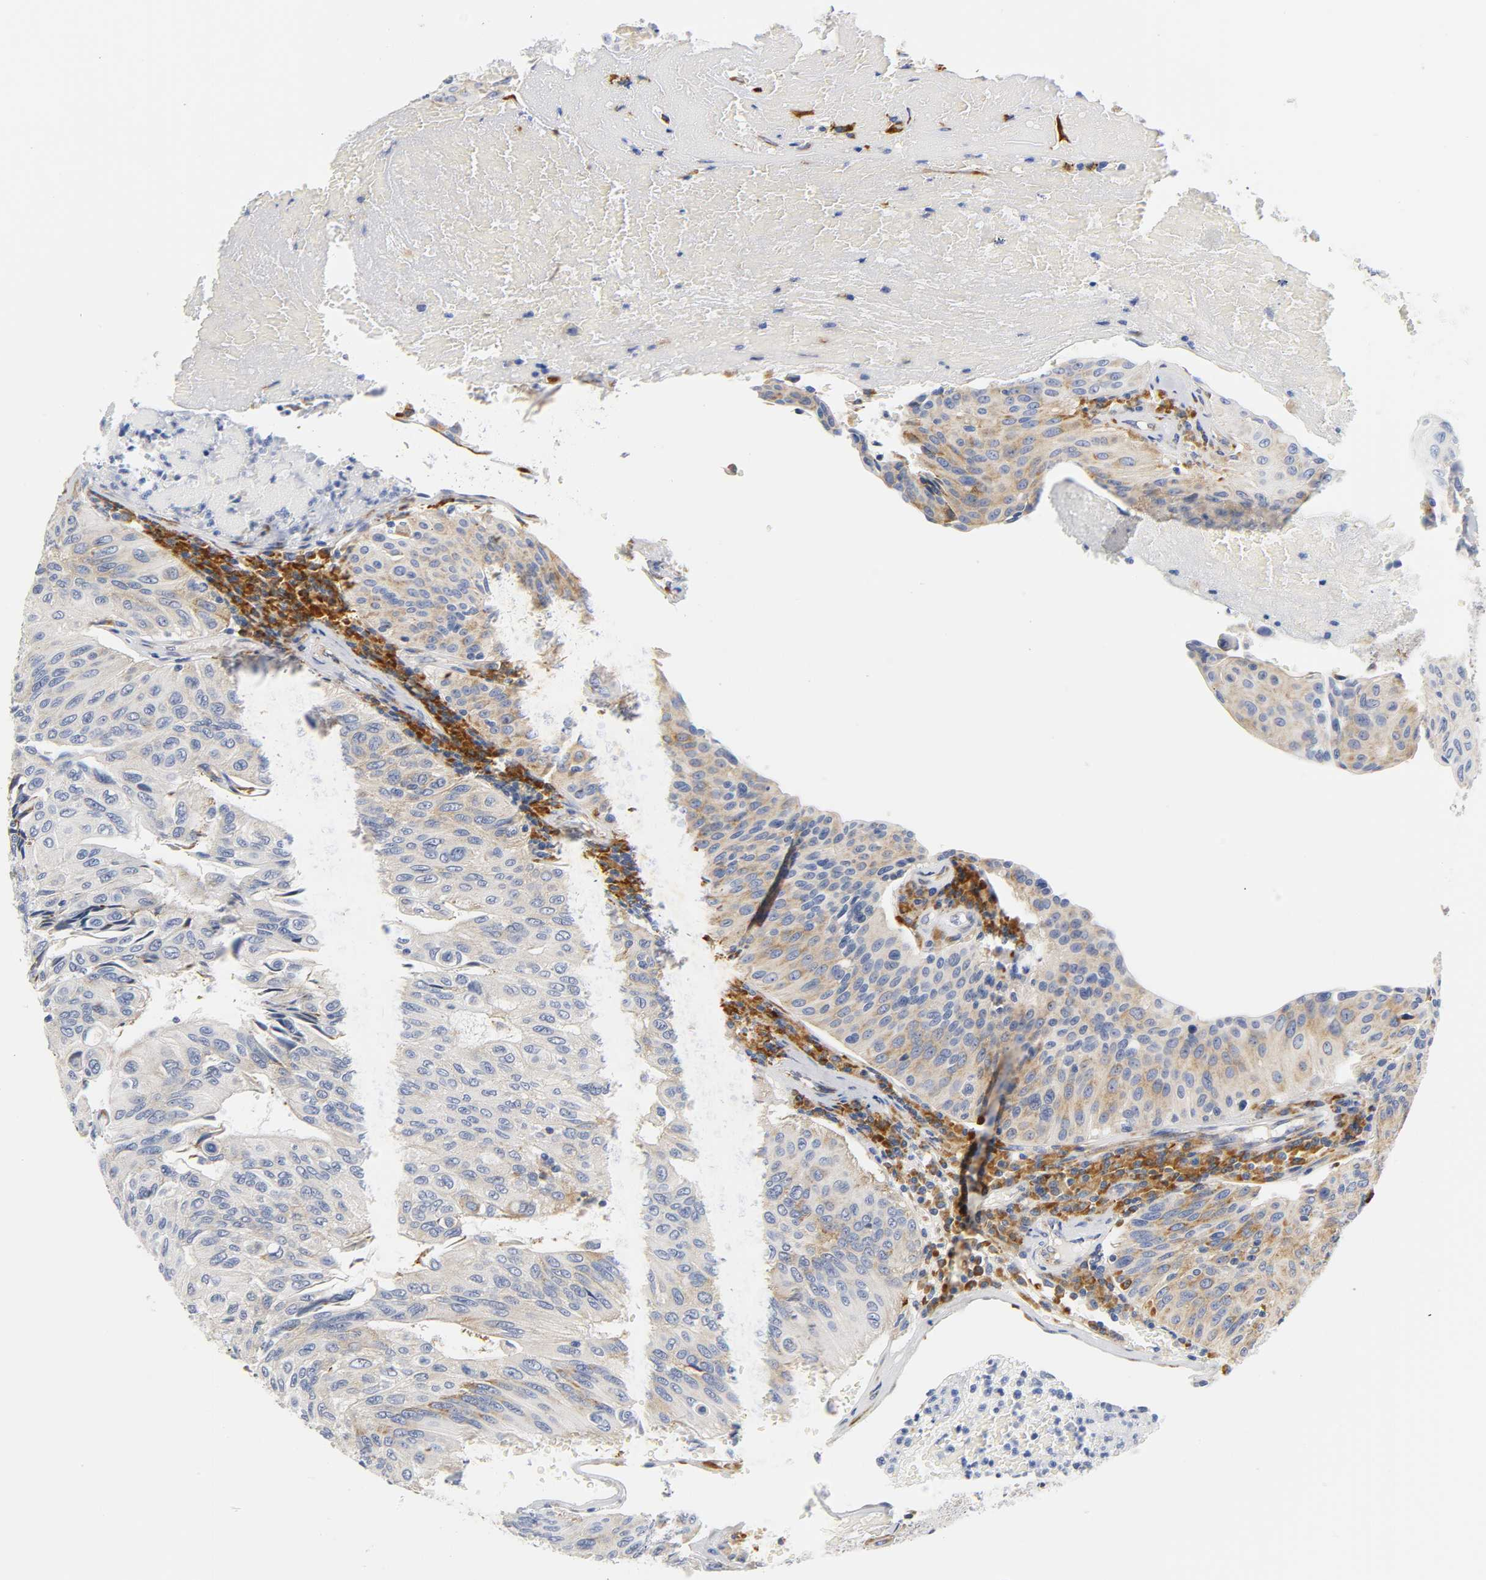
{"staining": {"intensity": "moderate", "quantity": "25%-75%", "location": "cytoplasmic/membranous"}, "tissue": "urothelial cancer", "cell_type": "Tumor cells", "image_type": "cancer", "snomed": [{"axis": "morphology", "description": "Urothelial carcinoma, High grade"}, {"axis": "topography", "description": "Urinary bladder"}], "caption": "Immunohistochemical staining of human urothelial cancer reveals moderate cytoplasmic/membranous protein staining in about 25%-75% of tumor cells.", "gene": "REL", "patient": {"sex": "male", "age": 66}}